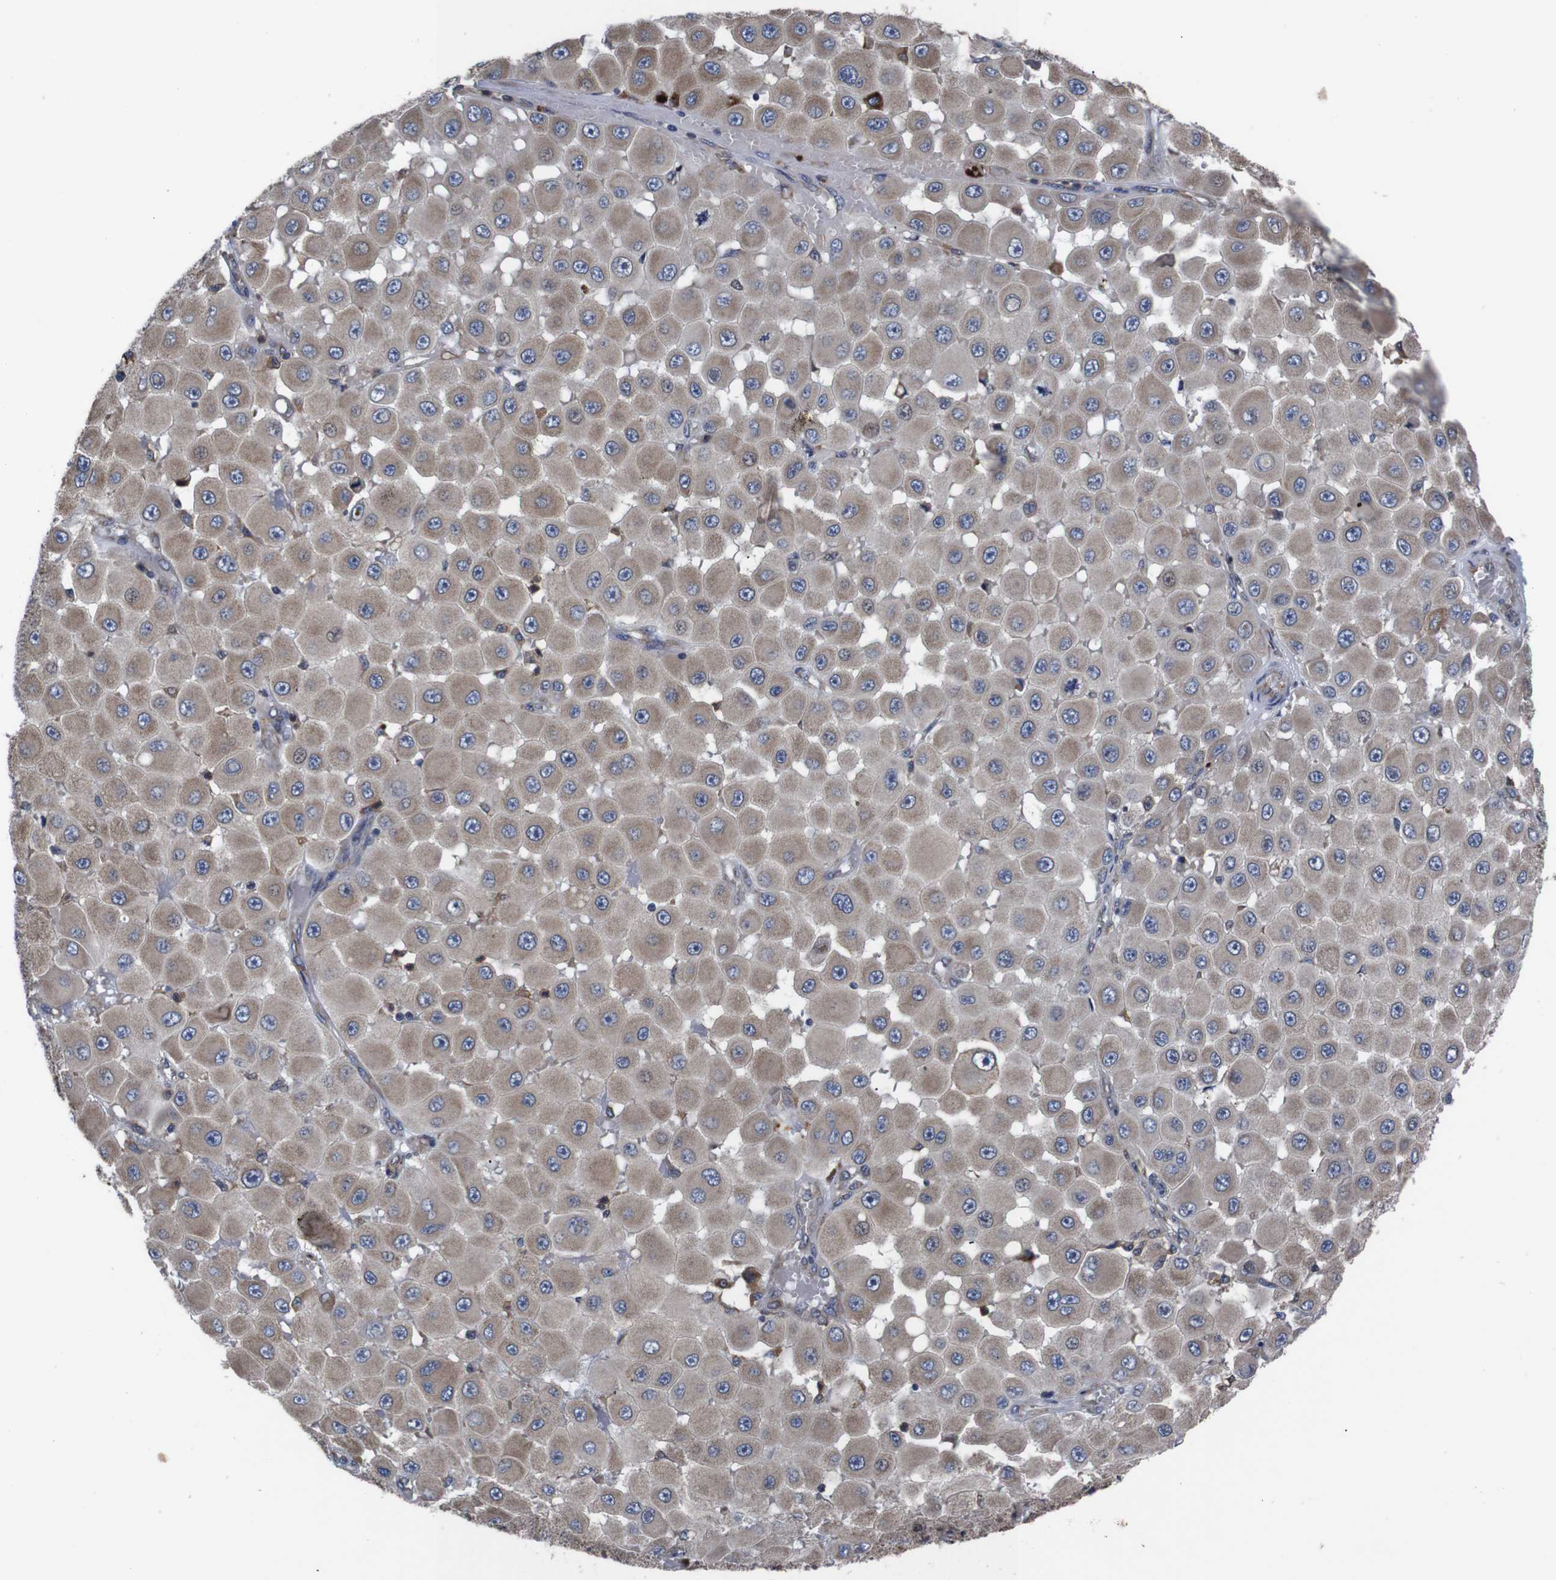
{"staining": {"intensity": "moderate", "quantity": ">75%", "location": "cytoplasmic/membranous"}, "tissue": "melanoma", "cell_type": "Tumor cells", "image_type": "cancer", "snomed": [{"axis": "morphology", "description": "Malignant melanoma, NOS"}, {"axis": "topography", "description": "Skin"}], "caption": "IHC histopathology image of neoplastic tissue: malignant melanoma stained using immunohistochemistry exhibits medium levels of moderate protein expression localized specifically in the cytoplasmic/membranous of tumor cells, appearing as a cytoplasmic/membranous brown color.", "gene": "SIGMAR1", "patient": {"sex": "female", "age": 81}}